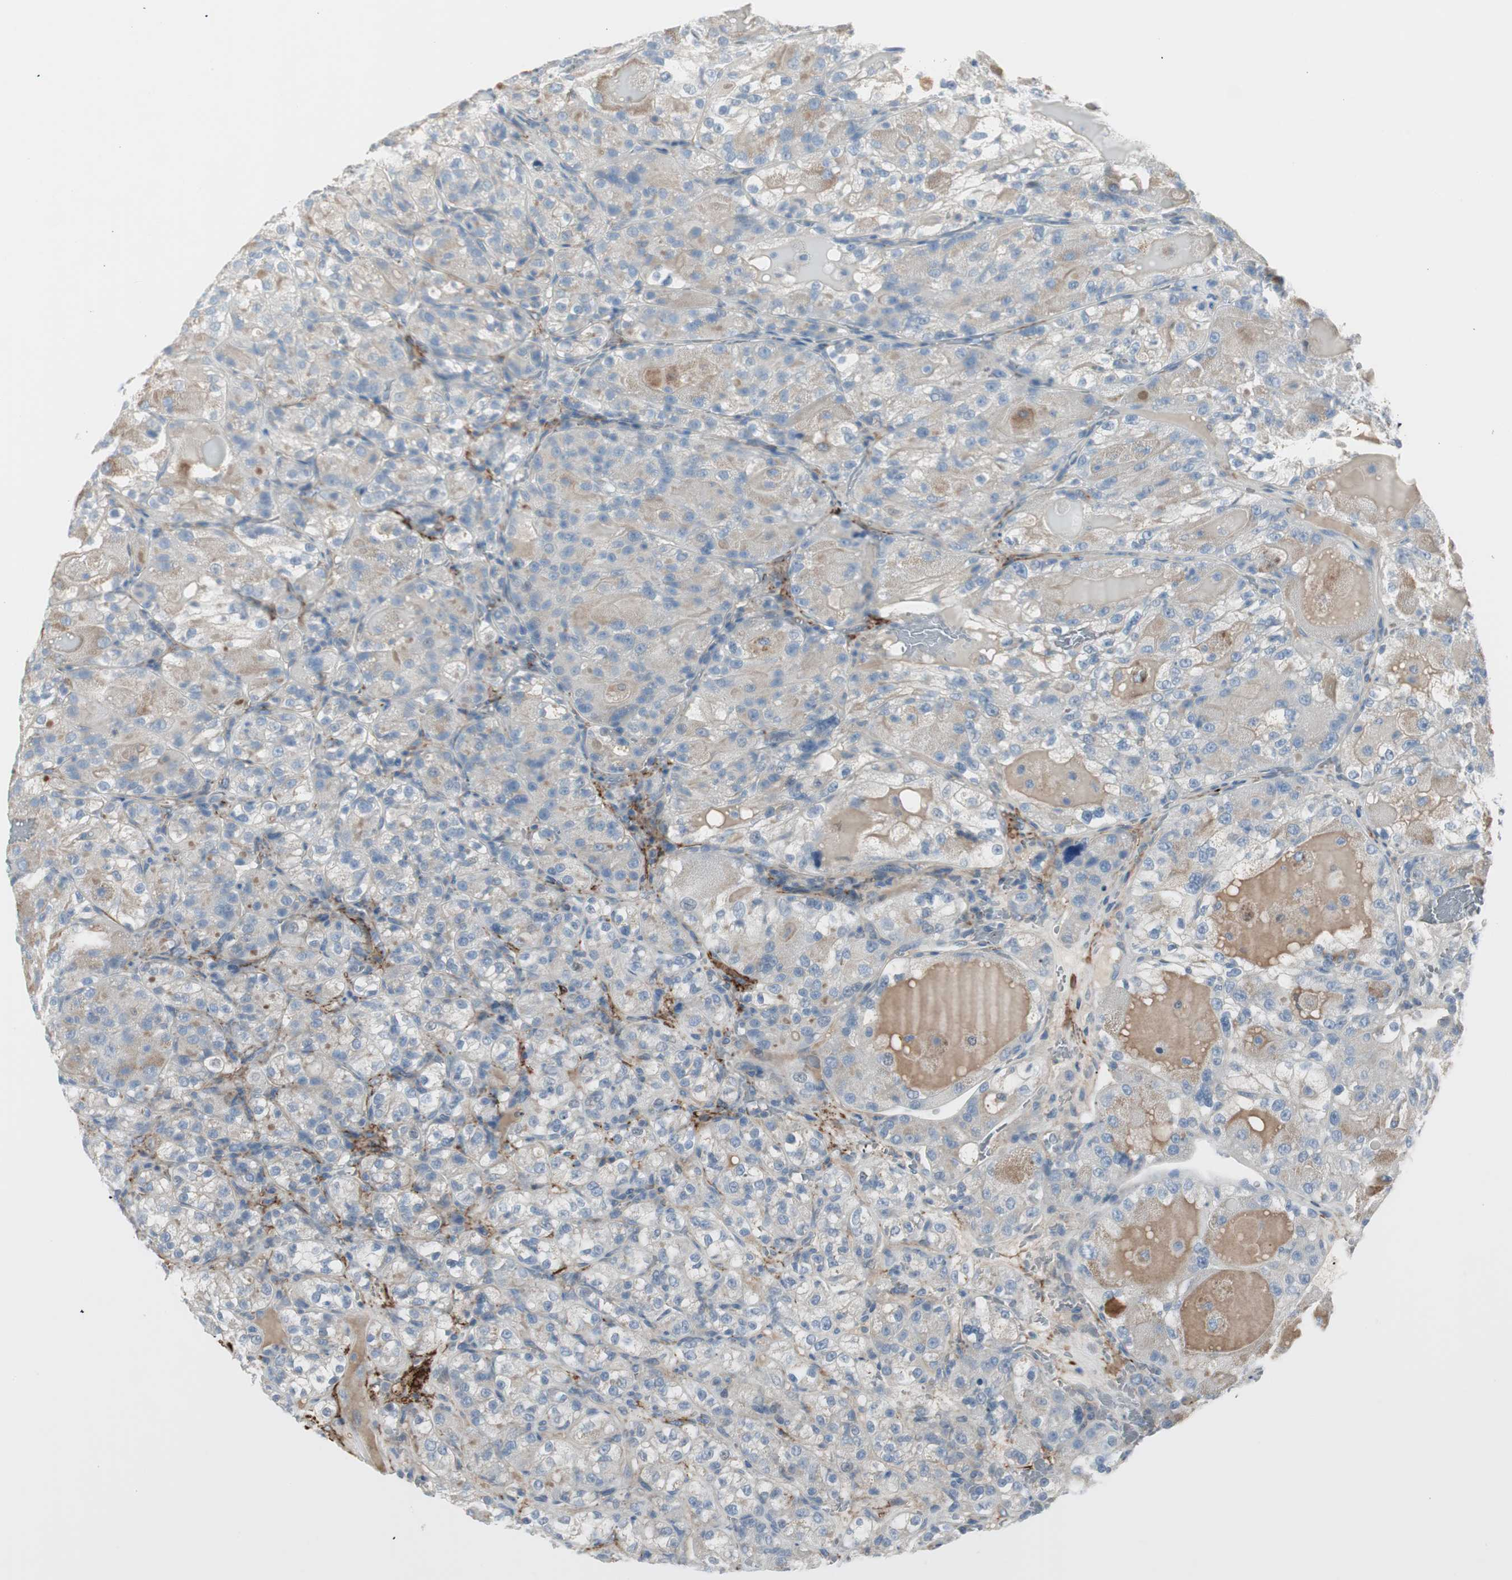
{"staining": {"intensity": "negative", "quantity": "none", "location": "none"}, "tissue": "renal cancer", "cell_type": "Tumor cells", "image_type": "cancer", "snomed": [{"axis": "morphology", "description": "Normal tissue, NOS"}, {"axis": "morphology", "description": "Adenocarcinoma, NOS"}, {"axis": "topography", "description": "Kidney"}], "caption": "Immunohistochemical staining of renal adenocarcinoma displays no significant positivity in tumor cells.", "gene": "CACNA2D1", "patient": {"sex": "male", "age": 61}}